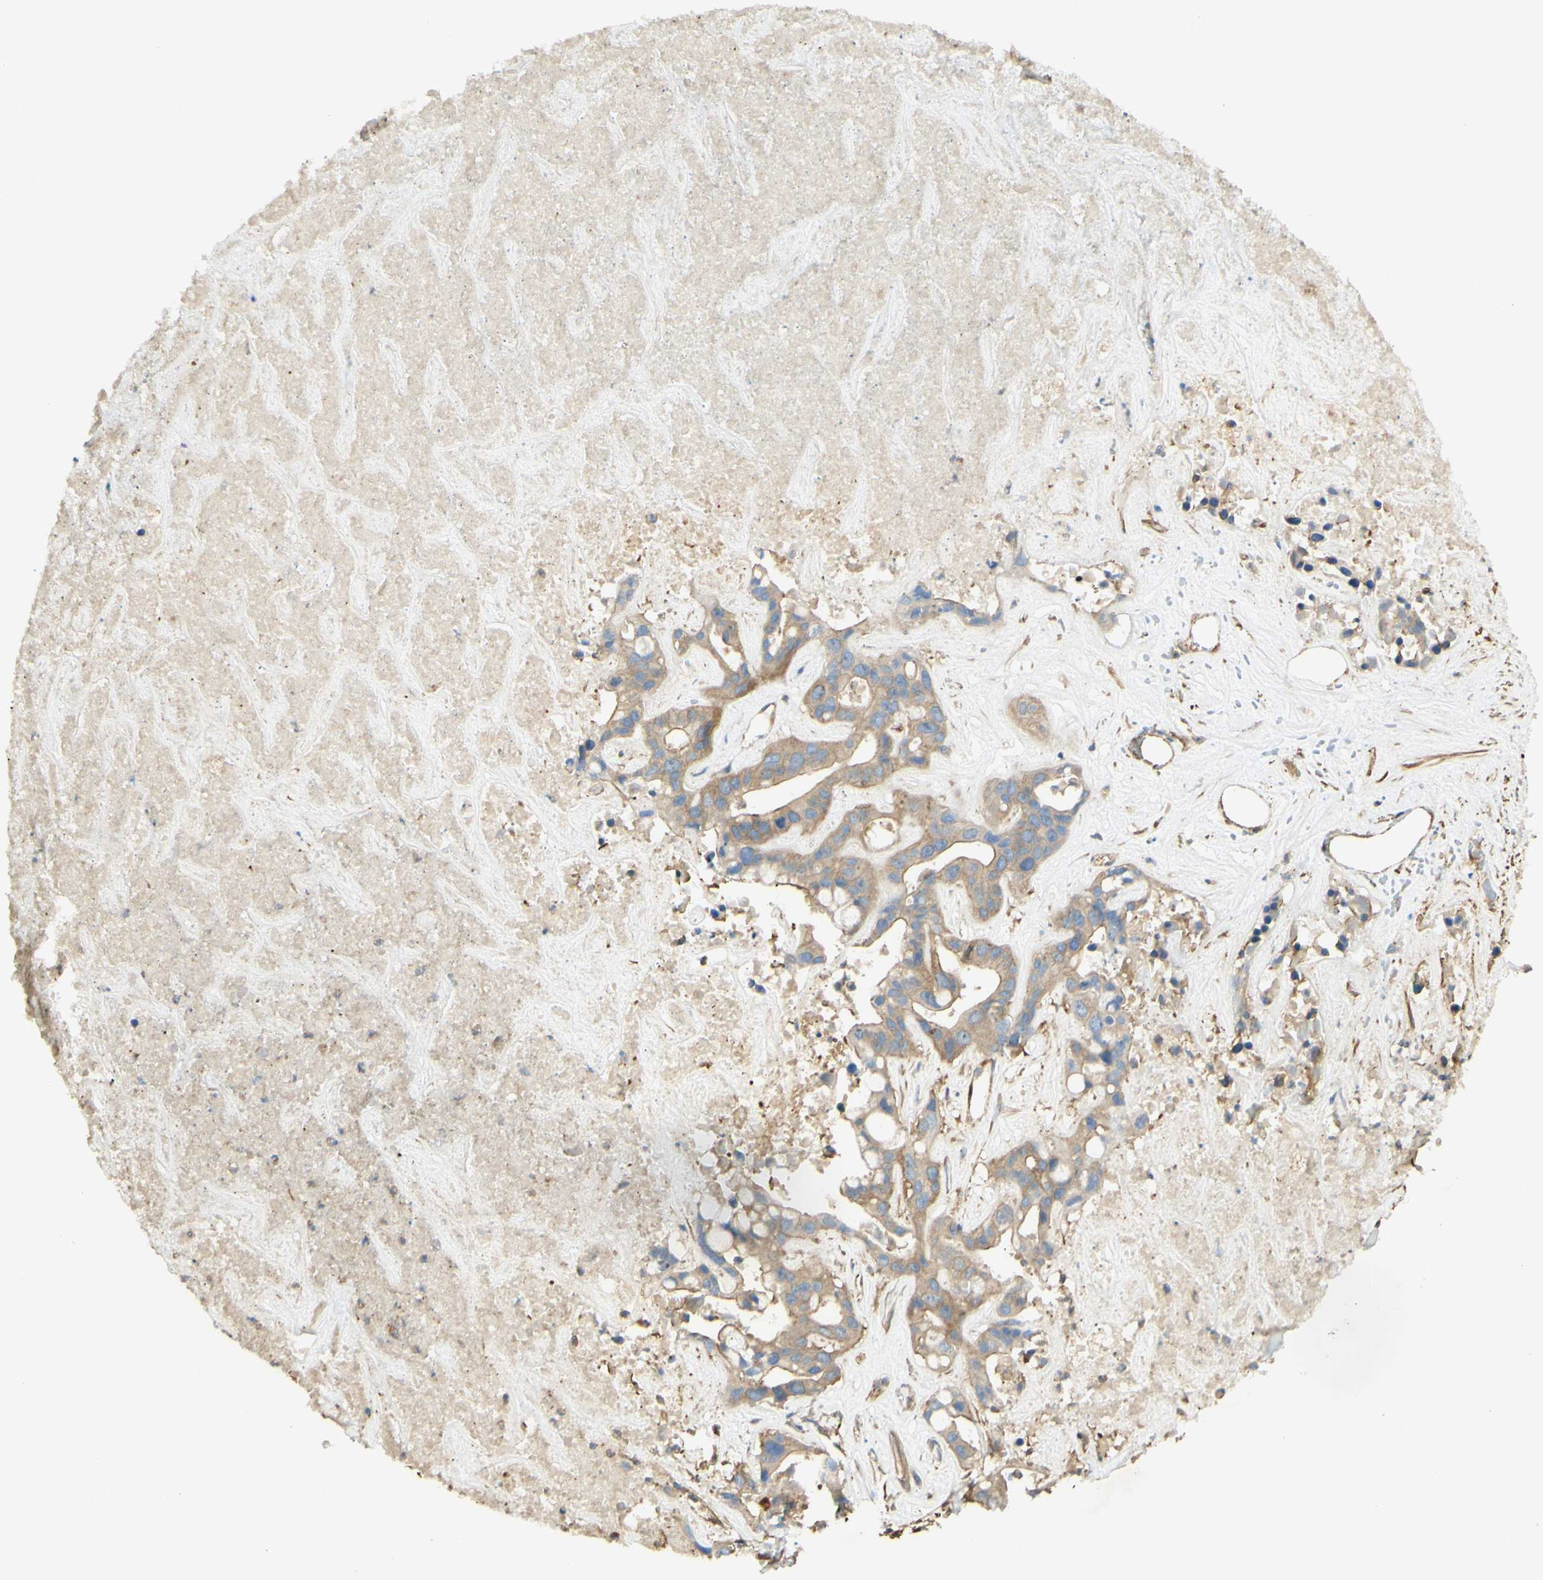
{"staining": {"intensity": "moderate", "quantity": ">75%", "location": "cytoplasmic/membranous"}, "tissue": "liver cancer", "cell_type": "Tumor cells", "image_type": "cancer", "snomed": [{"axis": "morphology", "description": "Cholangiocarcinoma"}, {"axis": "topography", "description": "Liver"}], "caption": "Liver cancer (cholangiocarcinoma) stained for a protein demonstrates moderate cytoplasmic/membranous positivity in tumor cells.", "gene": "IKBKG", "patient": {"sex": "female", "age": 65}}